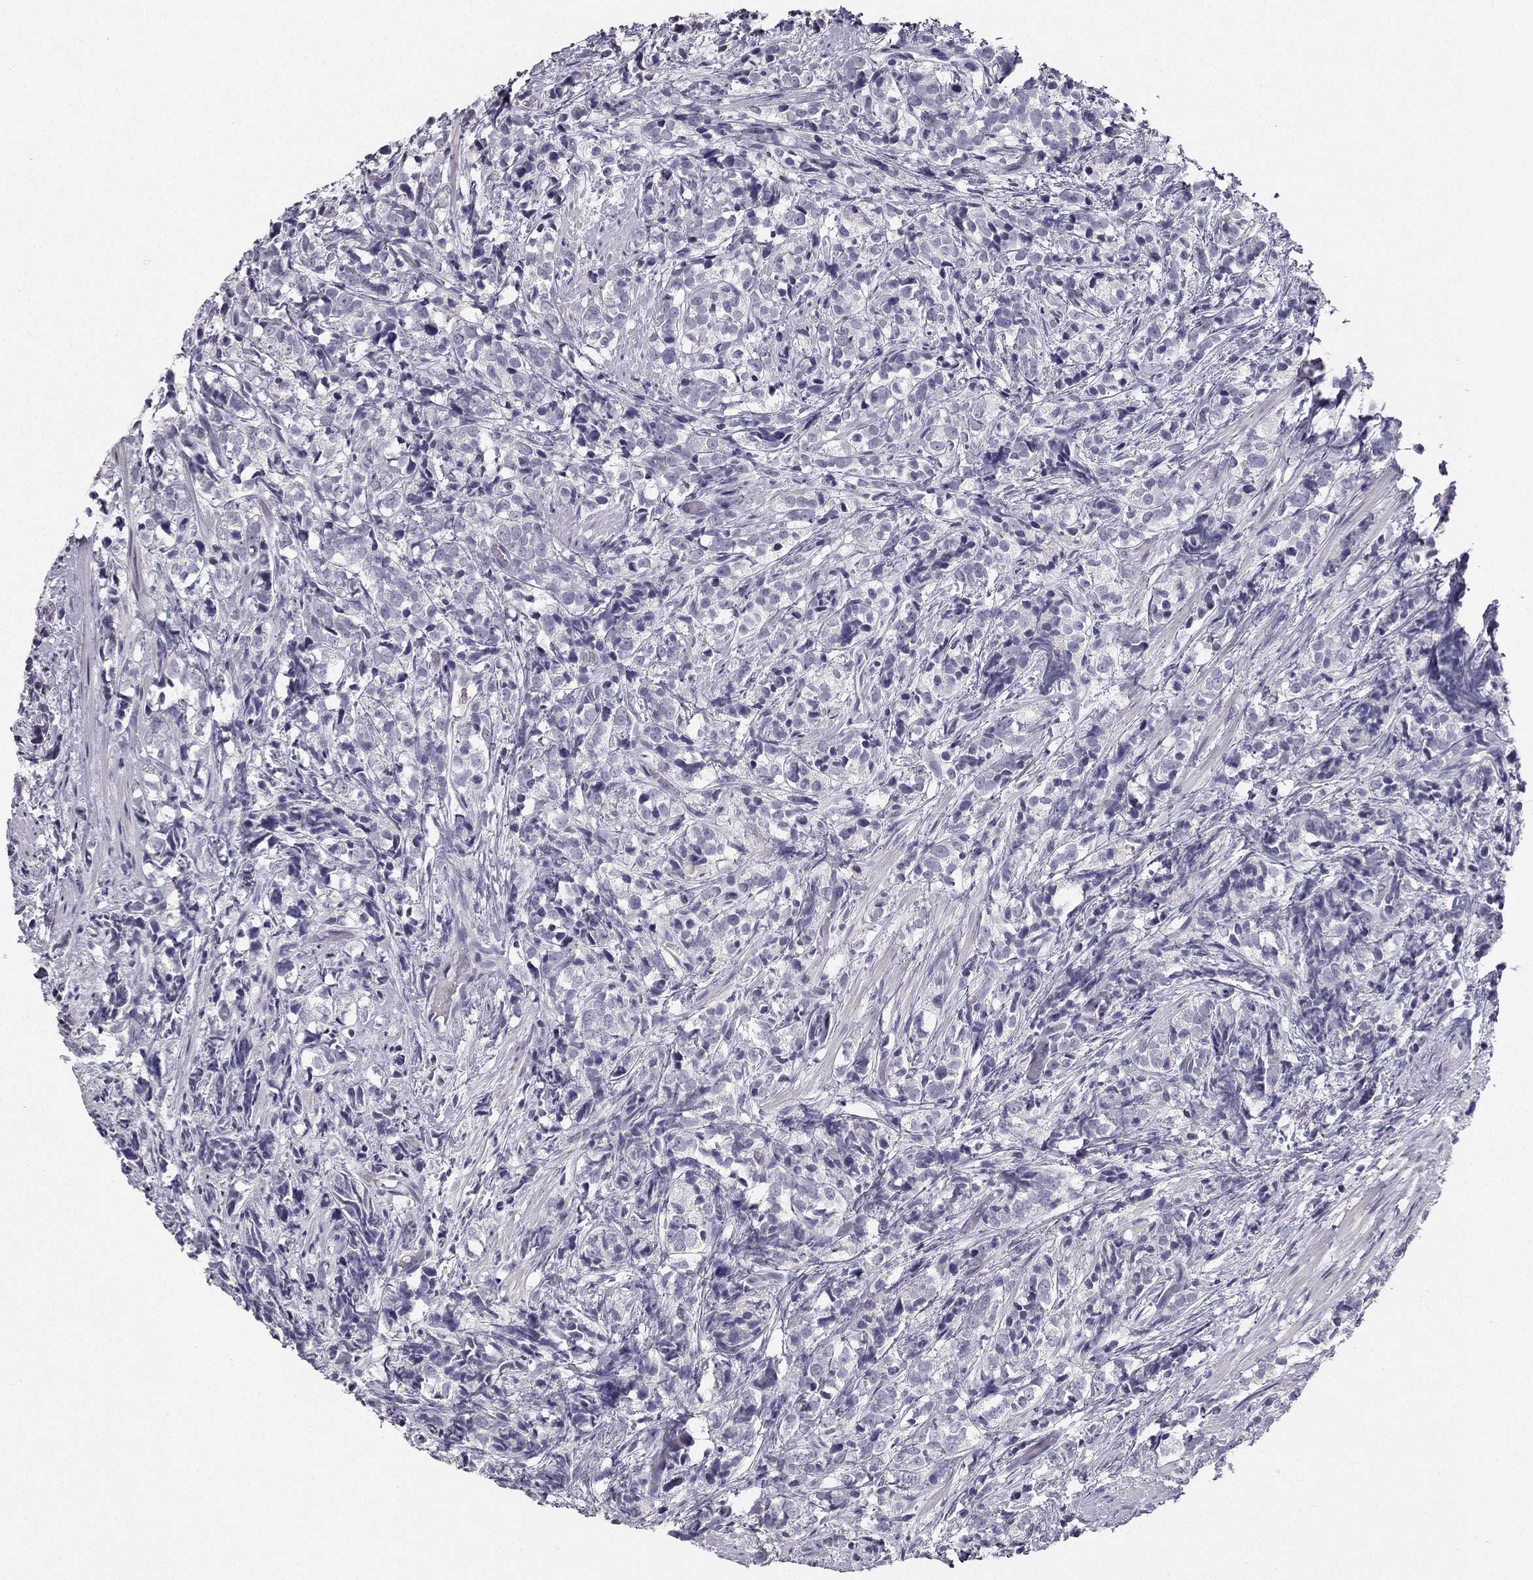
{"staining": {"intensity": "negative", "quantity": "none", "location": "none"}, "tissue": "prostate cancer", "cell_type": "Tumor cells", "image_type": "cancer", "snomed": [{"axis": "morphology", "description": "Adenocarcinoma, High grade"}, {"axis": "topography", "description": "Prostate"}], "caption": "DAB immunohistochemical staining of human adenocarcinoma (high-grade) (prostate) displays no significant staining in tumor cells. (DAB (3,3'-diaminobenzidine) IHC visualized using brightfield microscopy, high magnification).", "gene": "CALB2", "patient": {"sex": "male", "age": 53}}